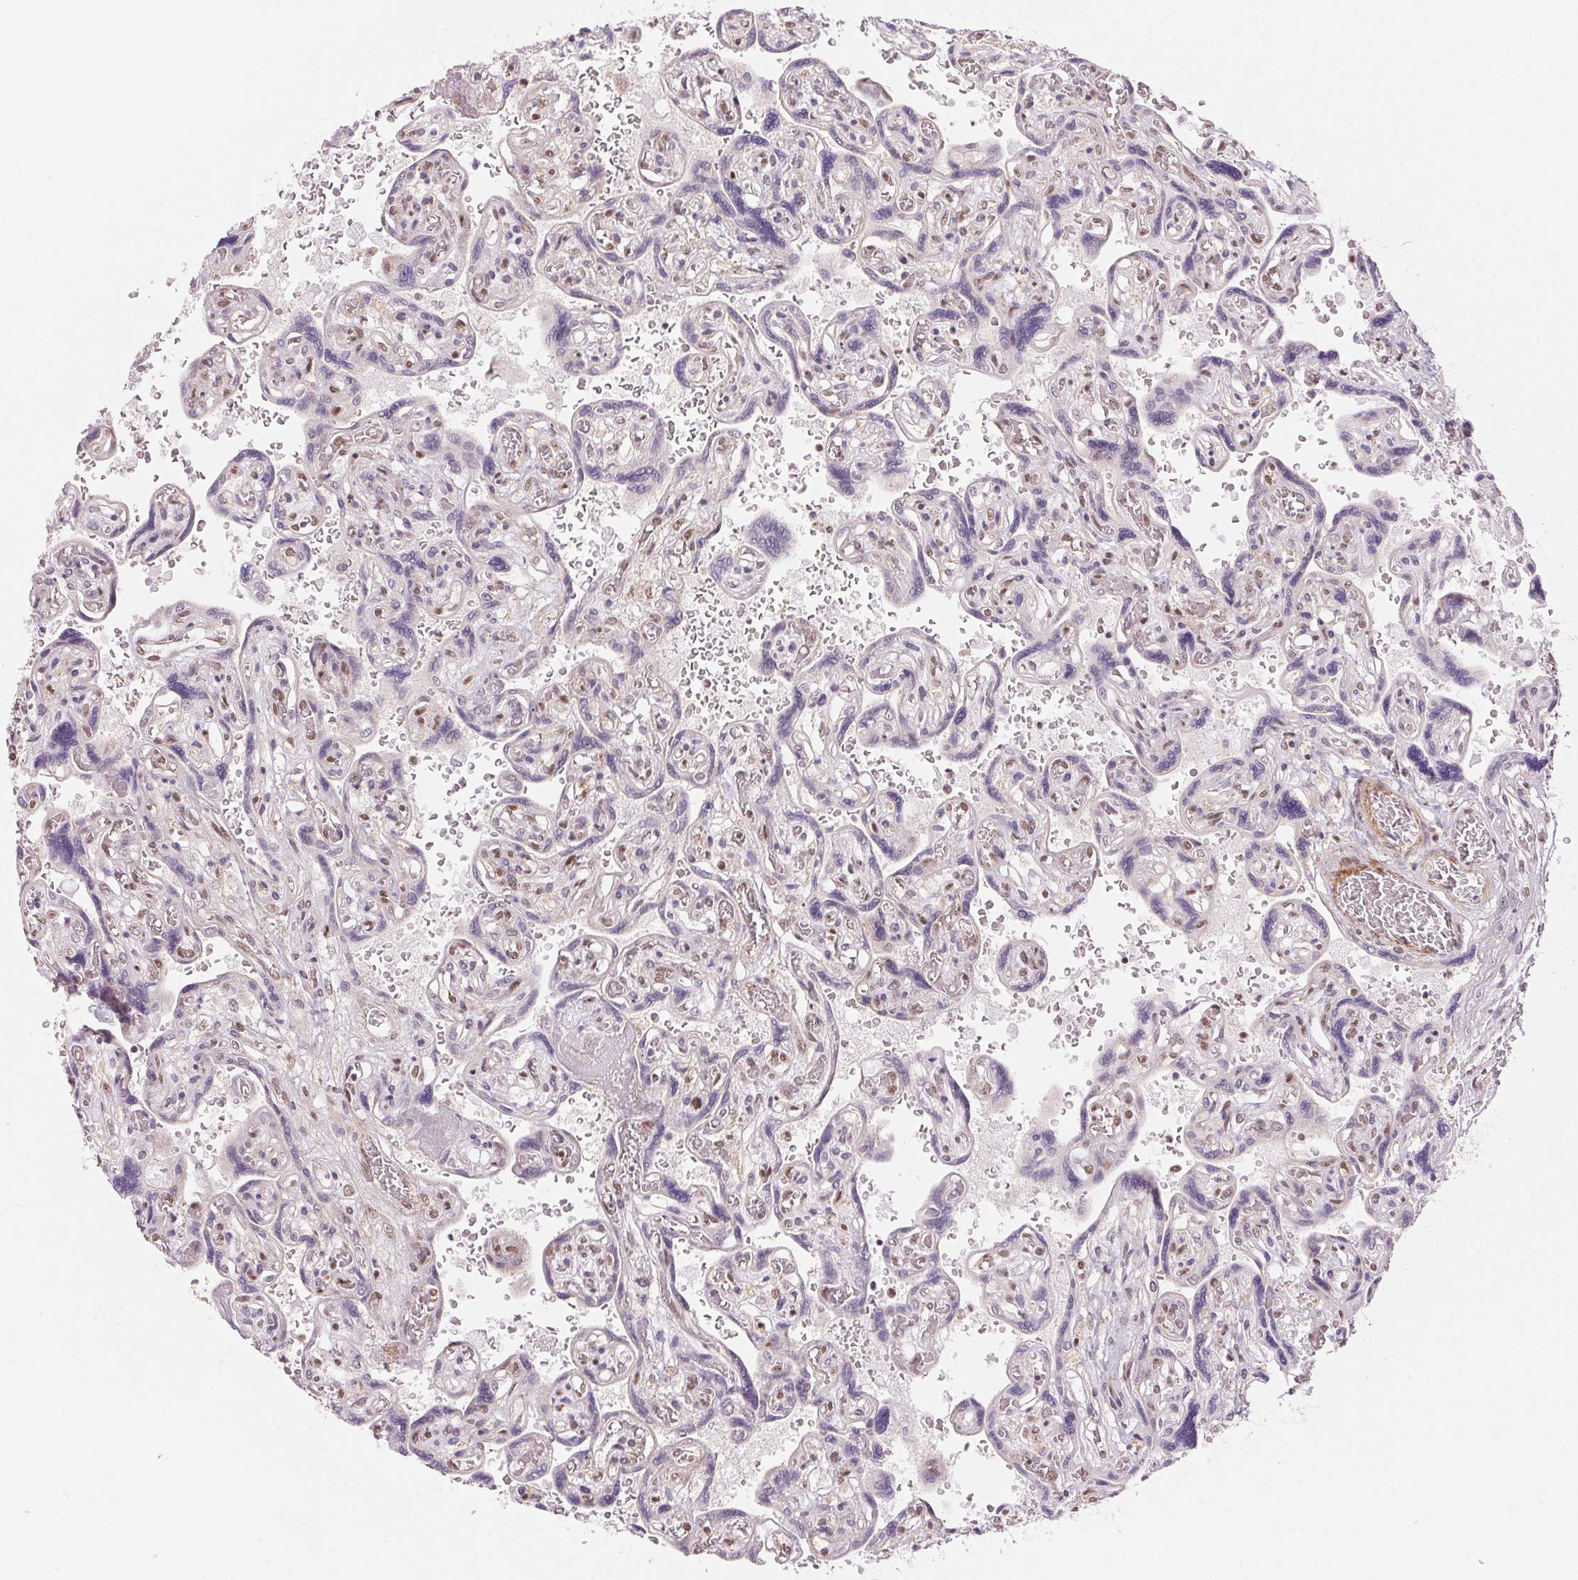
{"staining": {"intensity": "moderate", "quantity": ">75%", "location": "nuclear"}, "tissue": "placenta", "cell_type": "Decidual cells", "image_type": "normal", "snomed": [{"axis": "morphology", "description": "Normal tissue, NOS"}, {"axis": "topography", "description": "Placenta"}], "caption": "Placenta stained for a protein reveals moderate nuclear positivity in decidual cells. Immunohistochemistry stains the protein of interest in brown and the nuclei are stained blue.", "gene": "HNRNPDL", "patient": {"sex": "female", "age": 32}}